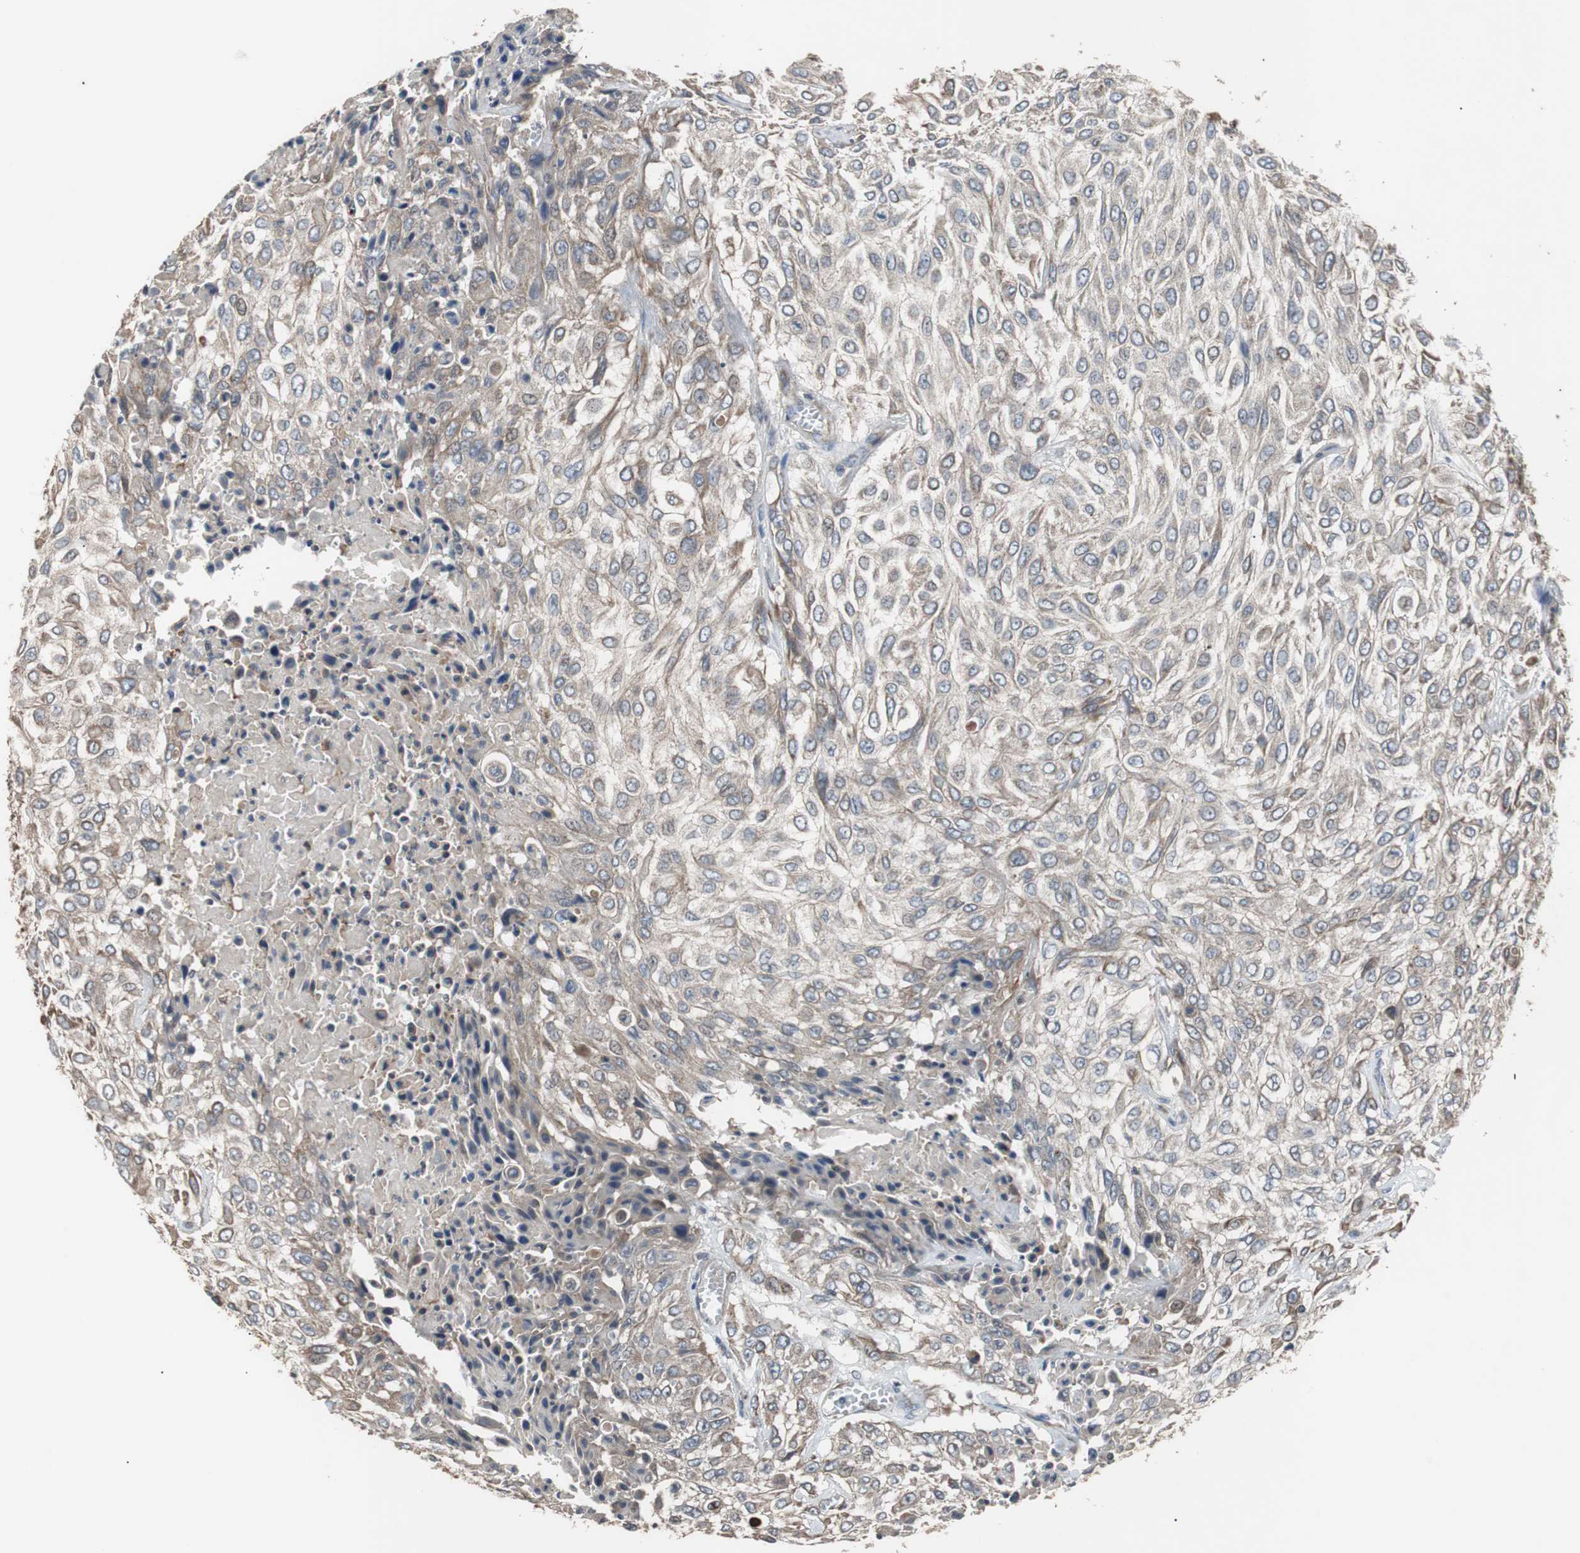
{"staining": {"intensity": "weak", "quantity": ">75%", "location": "cytoplasmic/membranous"}, "tissue": "urothelial cancer", "cell_type": "Tumor cells", "image_type": "cancer", "snomed": [{"axis": "morphology", "description": "Urothelial carcinoma, High grade"}, {"axis": "topography", "description": "Urinary bladder"}], "caption": "IHC (DAB (3,3'-diaminobenzidine)) staining of urothelial cancer exhibits weak cytoplasmic/membranous protein staining in about >75% of tumor cells.", "gene": "ACTR3", "patient": {"sex": "male", "age": 57}}